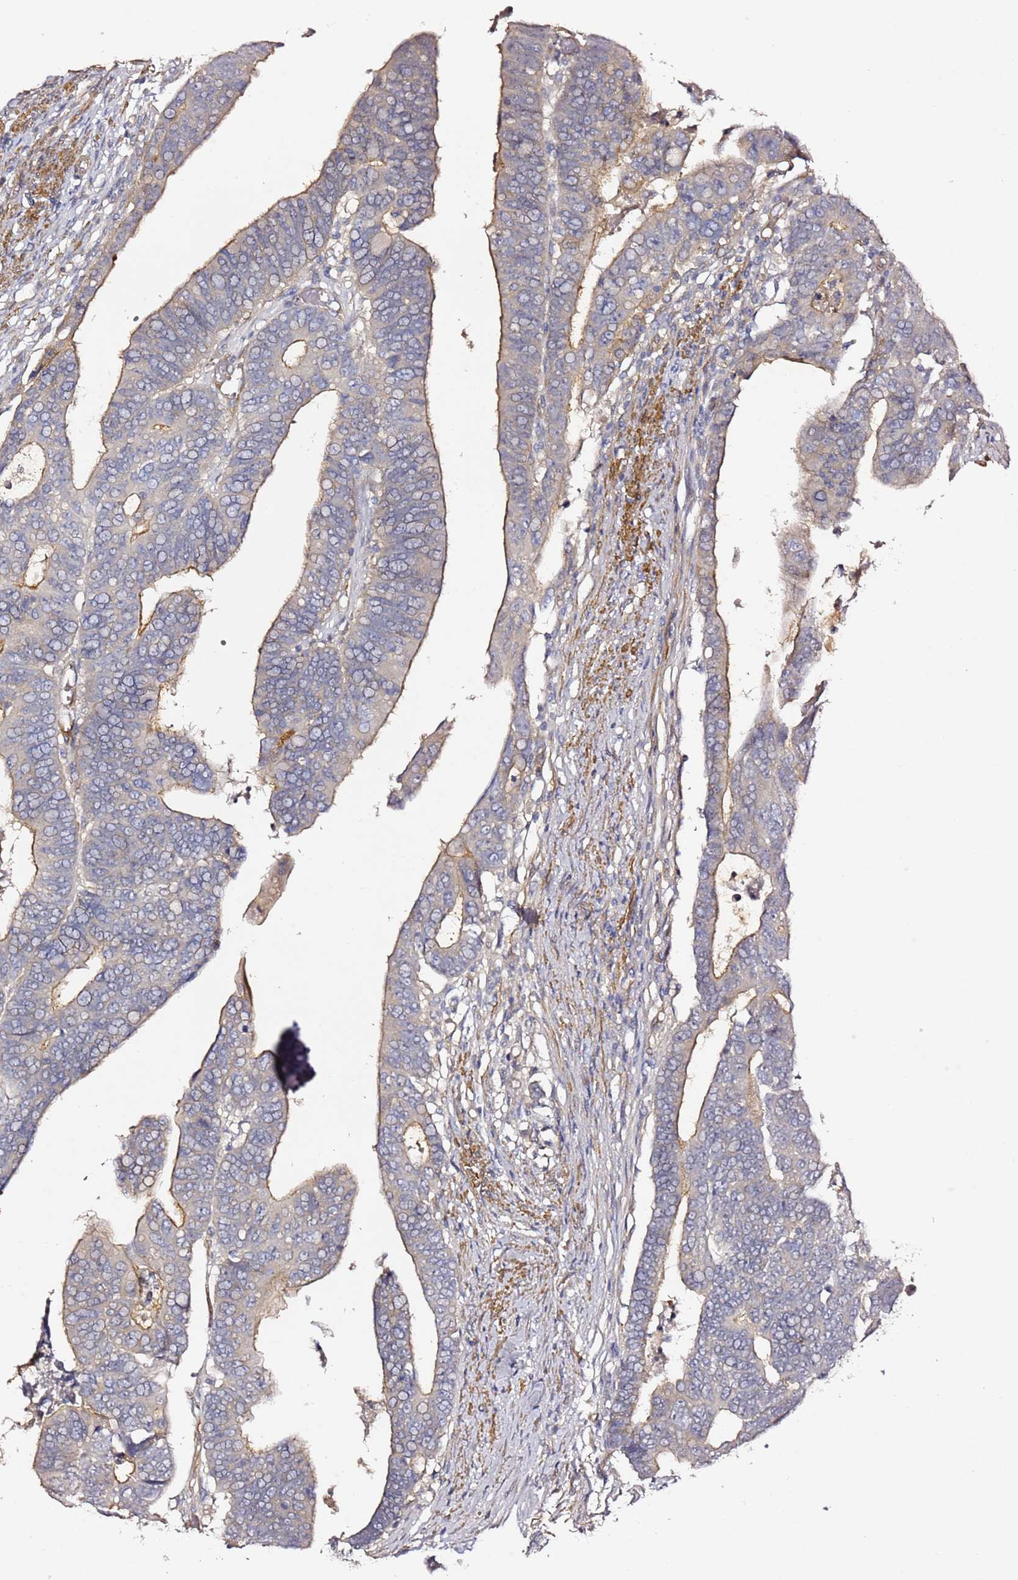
{"staining": {"intensity": "weak", "quantity": "25%-75%", "location": "cytoplasmic/membranous"}, "tissue": "colorectal cancer", "cell_type": "Tumor cells", "image_type": "cancer", "snomed": [{"axis": "morphology", "description": "Adenocarcinoma, NOS"}, {"axis": "topography", "description": "Rectum"}], "caption": "Weak cytoplasmic/membranous staining for a protein is seen in about 25%-75% of tumor cells of colorectal cancer using IHC.", "gene": "EPS8L1", "patient": {"sex": "female", "age": 65}}